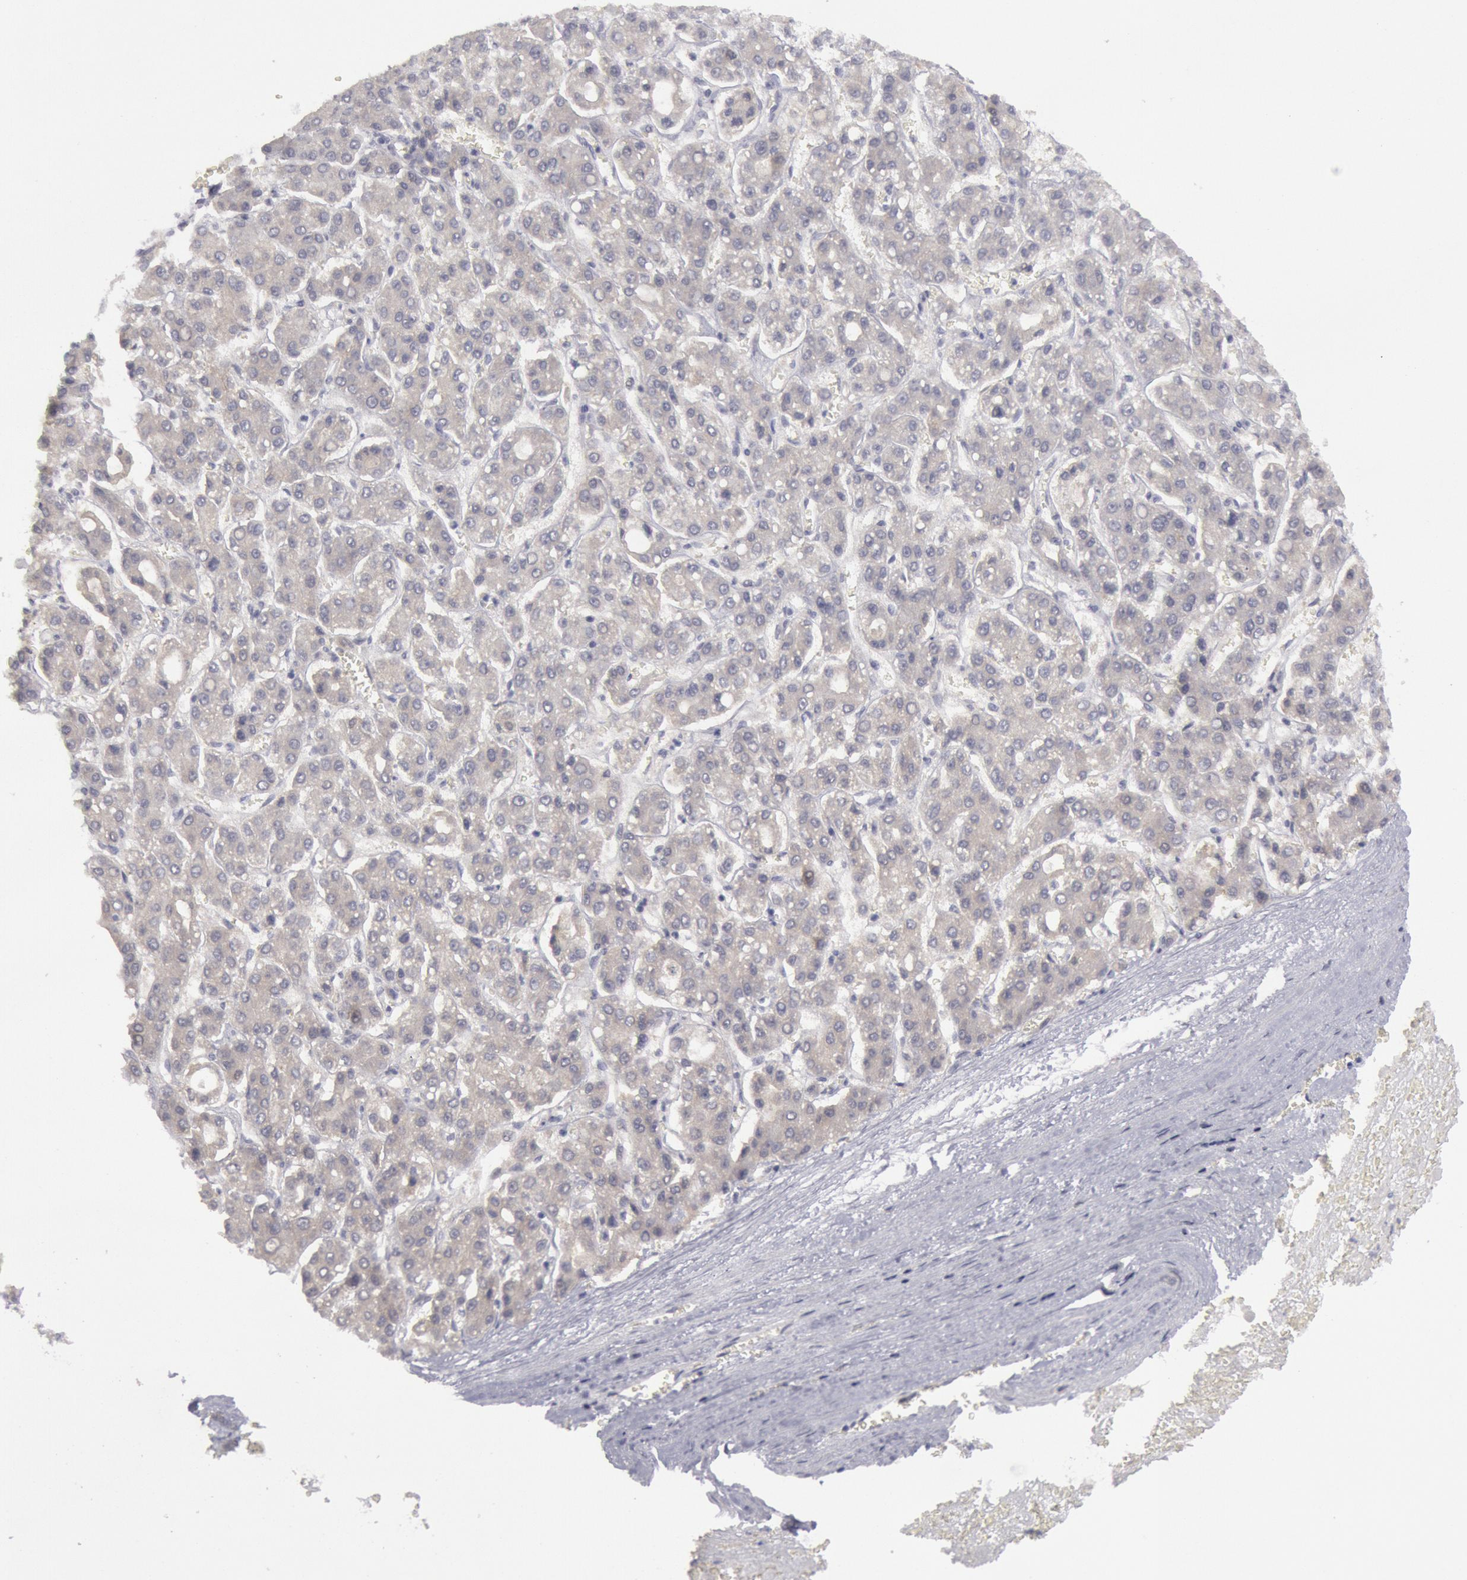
{"staining": {"intensity": "negative", "quantity": "none", "location": "none"}, "tissue": "liver cancer", "cell_type": "Tumor cells", "image_type": "cancer", "snomed": [{"axis": "morphology", "description": "Carcinoma, Hepatocellular, NOS"}, {"axis": "topography", "description": "Liver"}], "caption": "Protein analysis of hepatocellular carcinoma (liver) displays no significant positivity in tumor cells. Nuclei are stained in blue.", "gene": "JOSD1", "patient": {"sex": "male", "age": 69}}